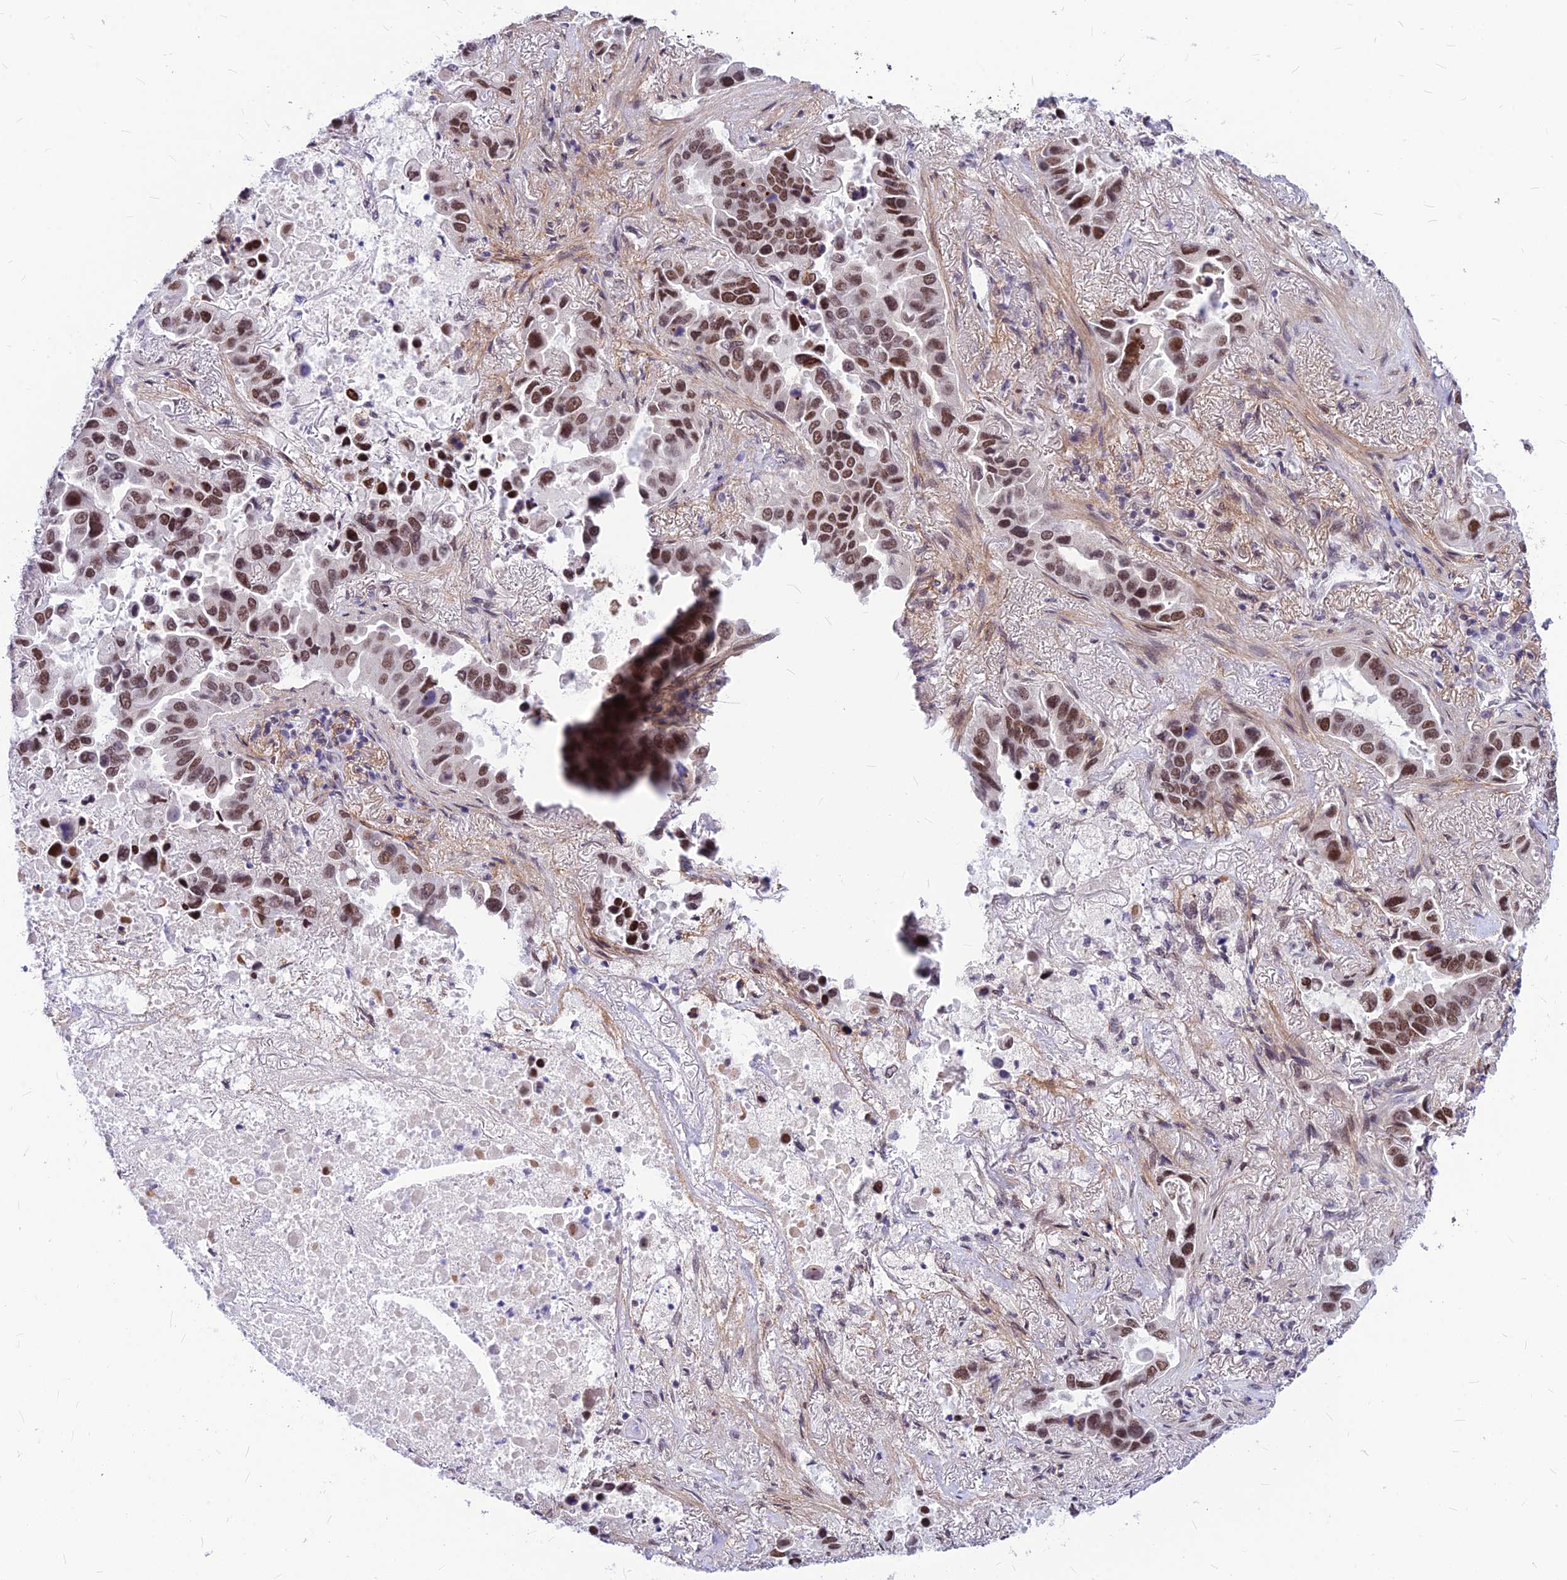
{"staining": {"intensity": "moderate", "quantity": ">75%", "location": "nuclear"}, "tissue": "lung cancer", "cell_type": "Tumor cells", "image_type": "cancer", "snomed": [{"axis": "morphology", "description": "Adenocarcinoma, NOS"}, {"axis": "topography", "description": "Lung"}], "caption": "Immunohistochemical staining of lung cancer demonstrates moderate nuclear protein positivity in about >75% of tumor cells.", "gene": "KCTD13", "patient": {"sex": "male", "age": 64}}